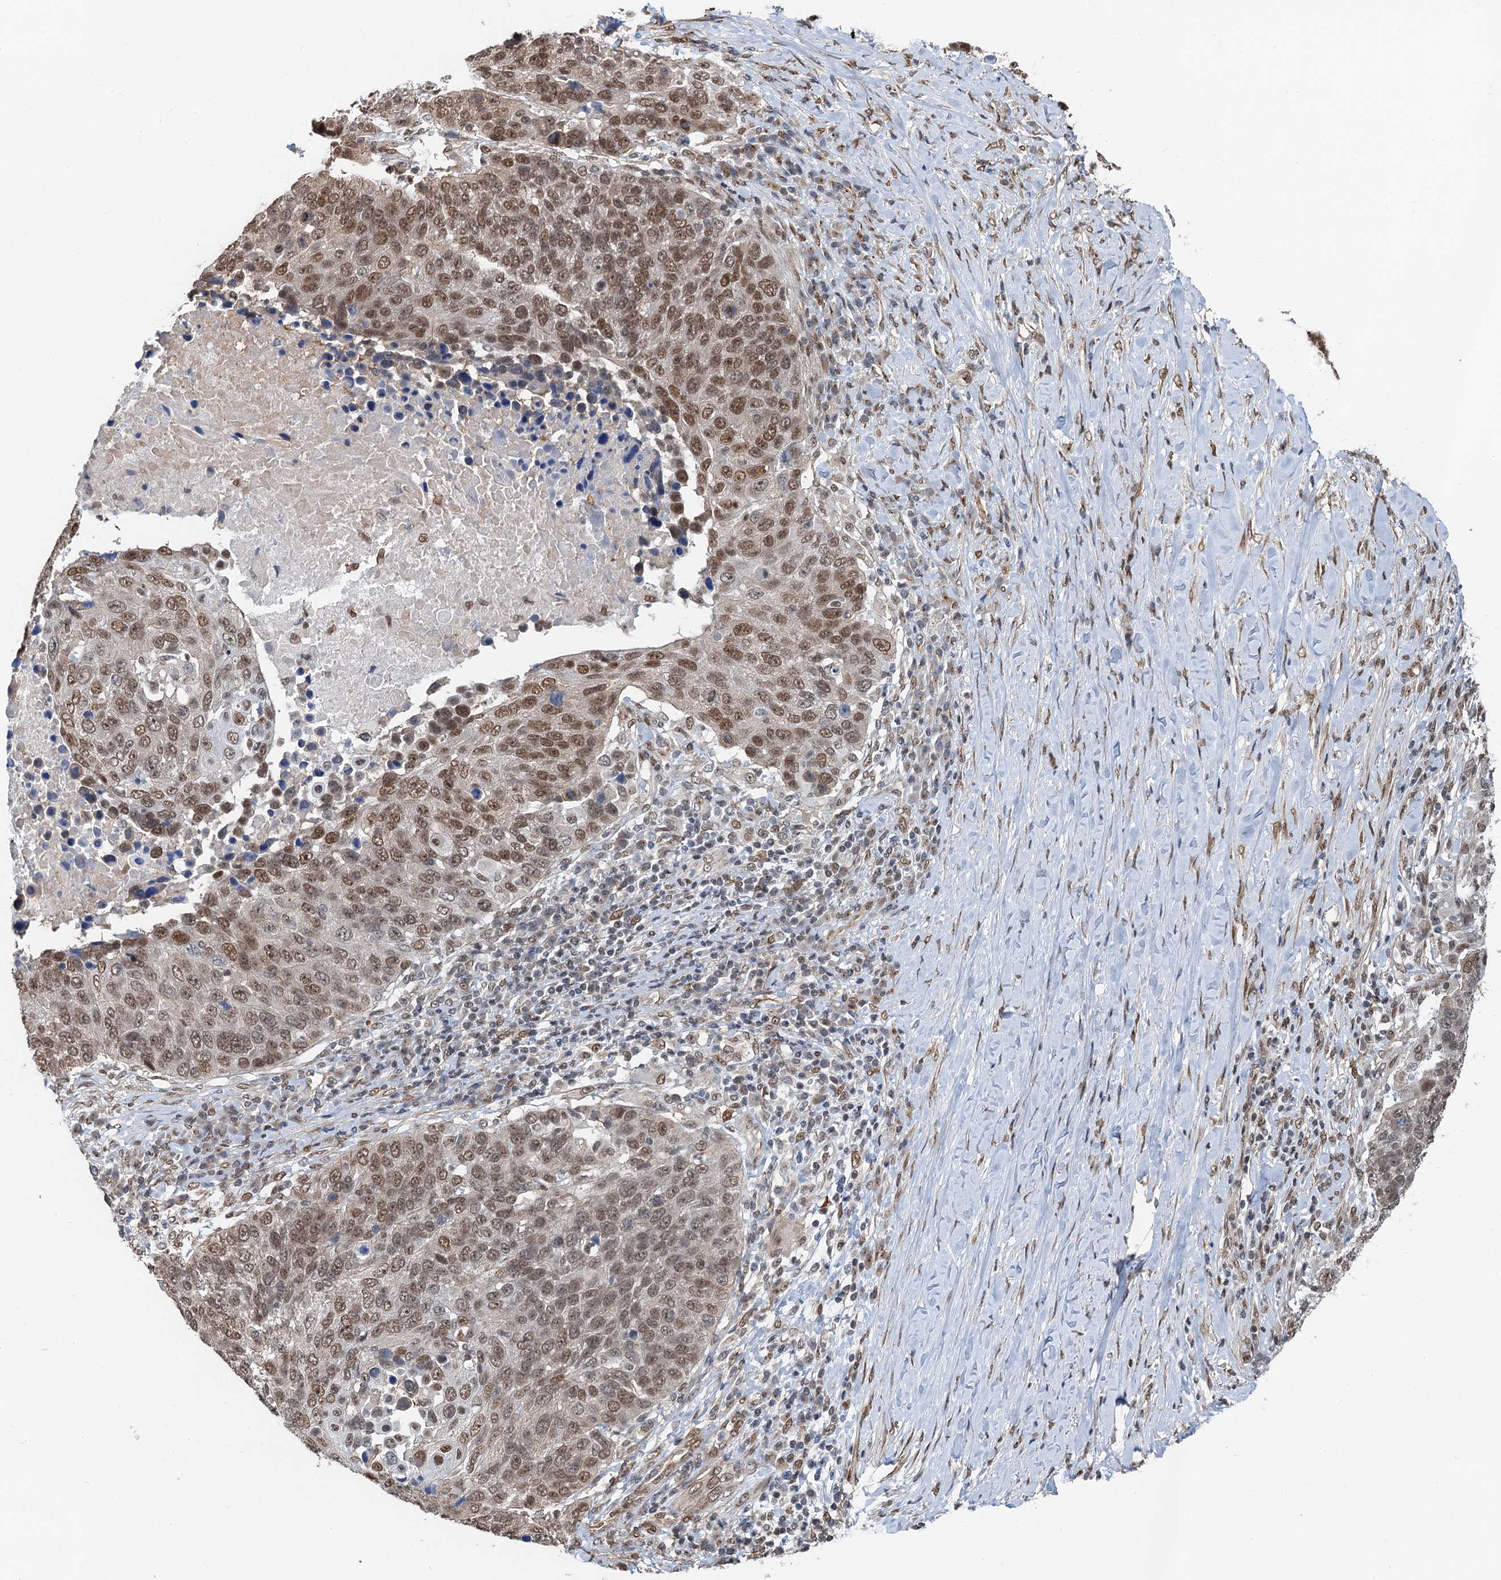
{"staining": {"intensity": "moderate", "quantity": ">75%", "location": "nuclear"}, "tissue": "lung cancer", "cell_type": "Tumor cells", "image_type": "cancer", "snomed": [{"axis": "morphology", "description": "Normal tissue, NOS"}, {"axis": "morphology", "description": "Squamous cell carcinoma, NOS"}, {"axis": "topography", "description": "Lymph node"}, {"axis": "topography", "description": "Lung"}], "caption": "Moderate nuclear expression is appreciated in approximately >75% of tumor cells in lung cancer.", "gene": "CFDP1", "patient": {"sex": "male", "age": 66}}